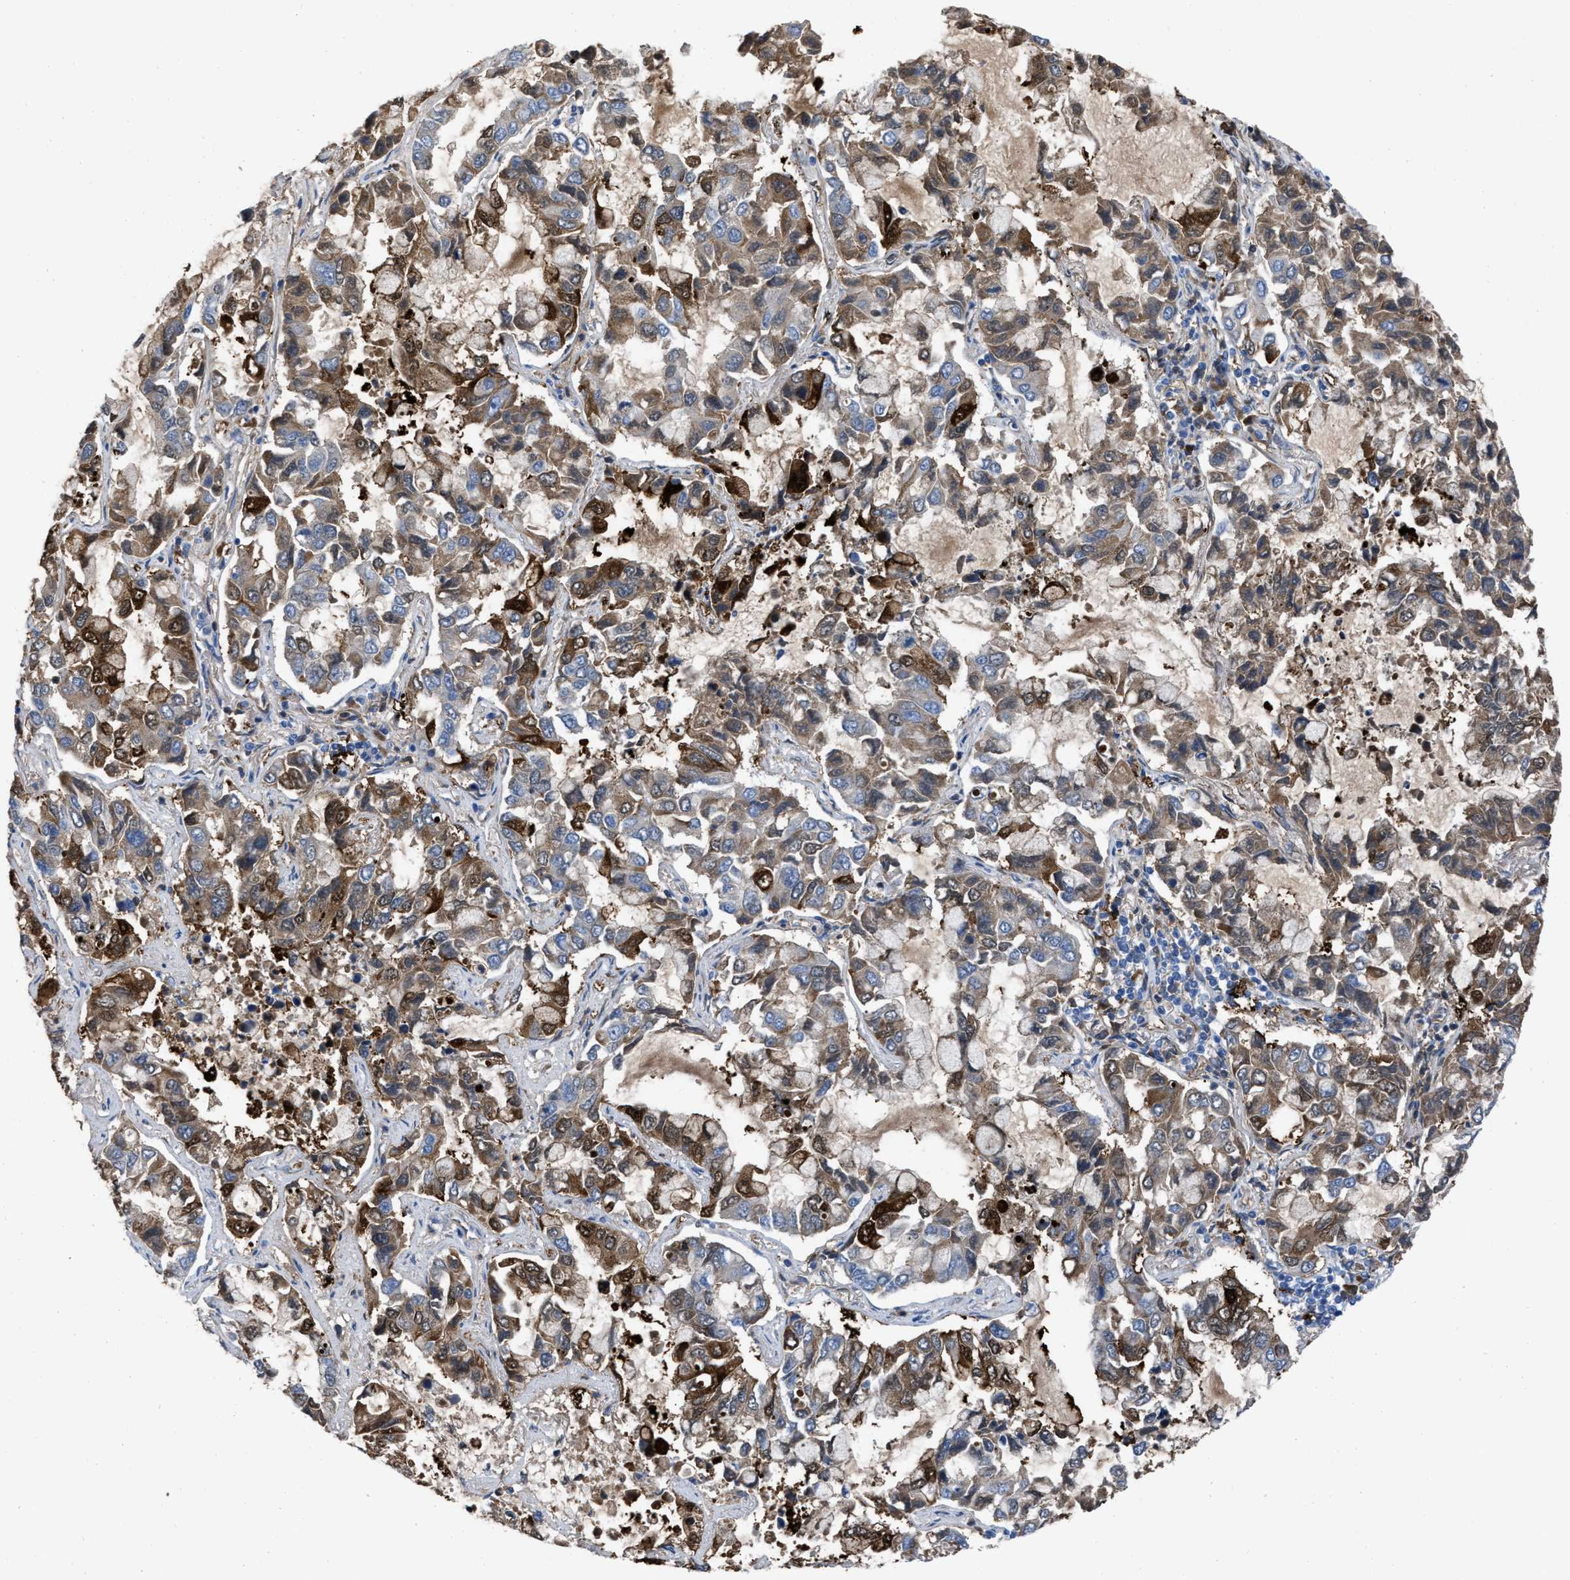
{"staining": {"intensity": "weak", "quantity": ">75%", "location": "cytoplasmic/membranous"}, "tissue": "lung cancer", "cell_type": "Tumor cells", "image_type": "cancer", "snomed": [{"axis": "morphology", "description": "Adenocarcinoma, NOS"}, {"axis": "topography", "description": "Lung"}], "caption": "Human adenocarcinoma (lung) stained with a brown dye reveals weak cytoplasmic/membranous positive positivity in approximately >75% of tumor cells.", "gene": "TRIOBP", "patient": {"sex": "male", "age": 64}}